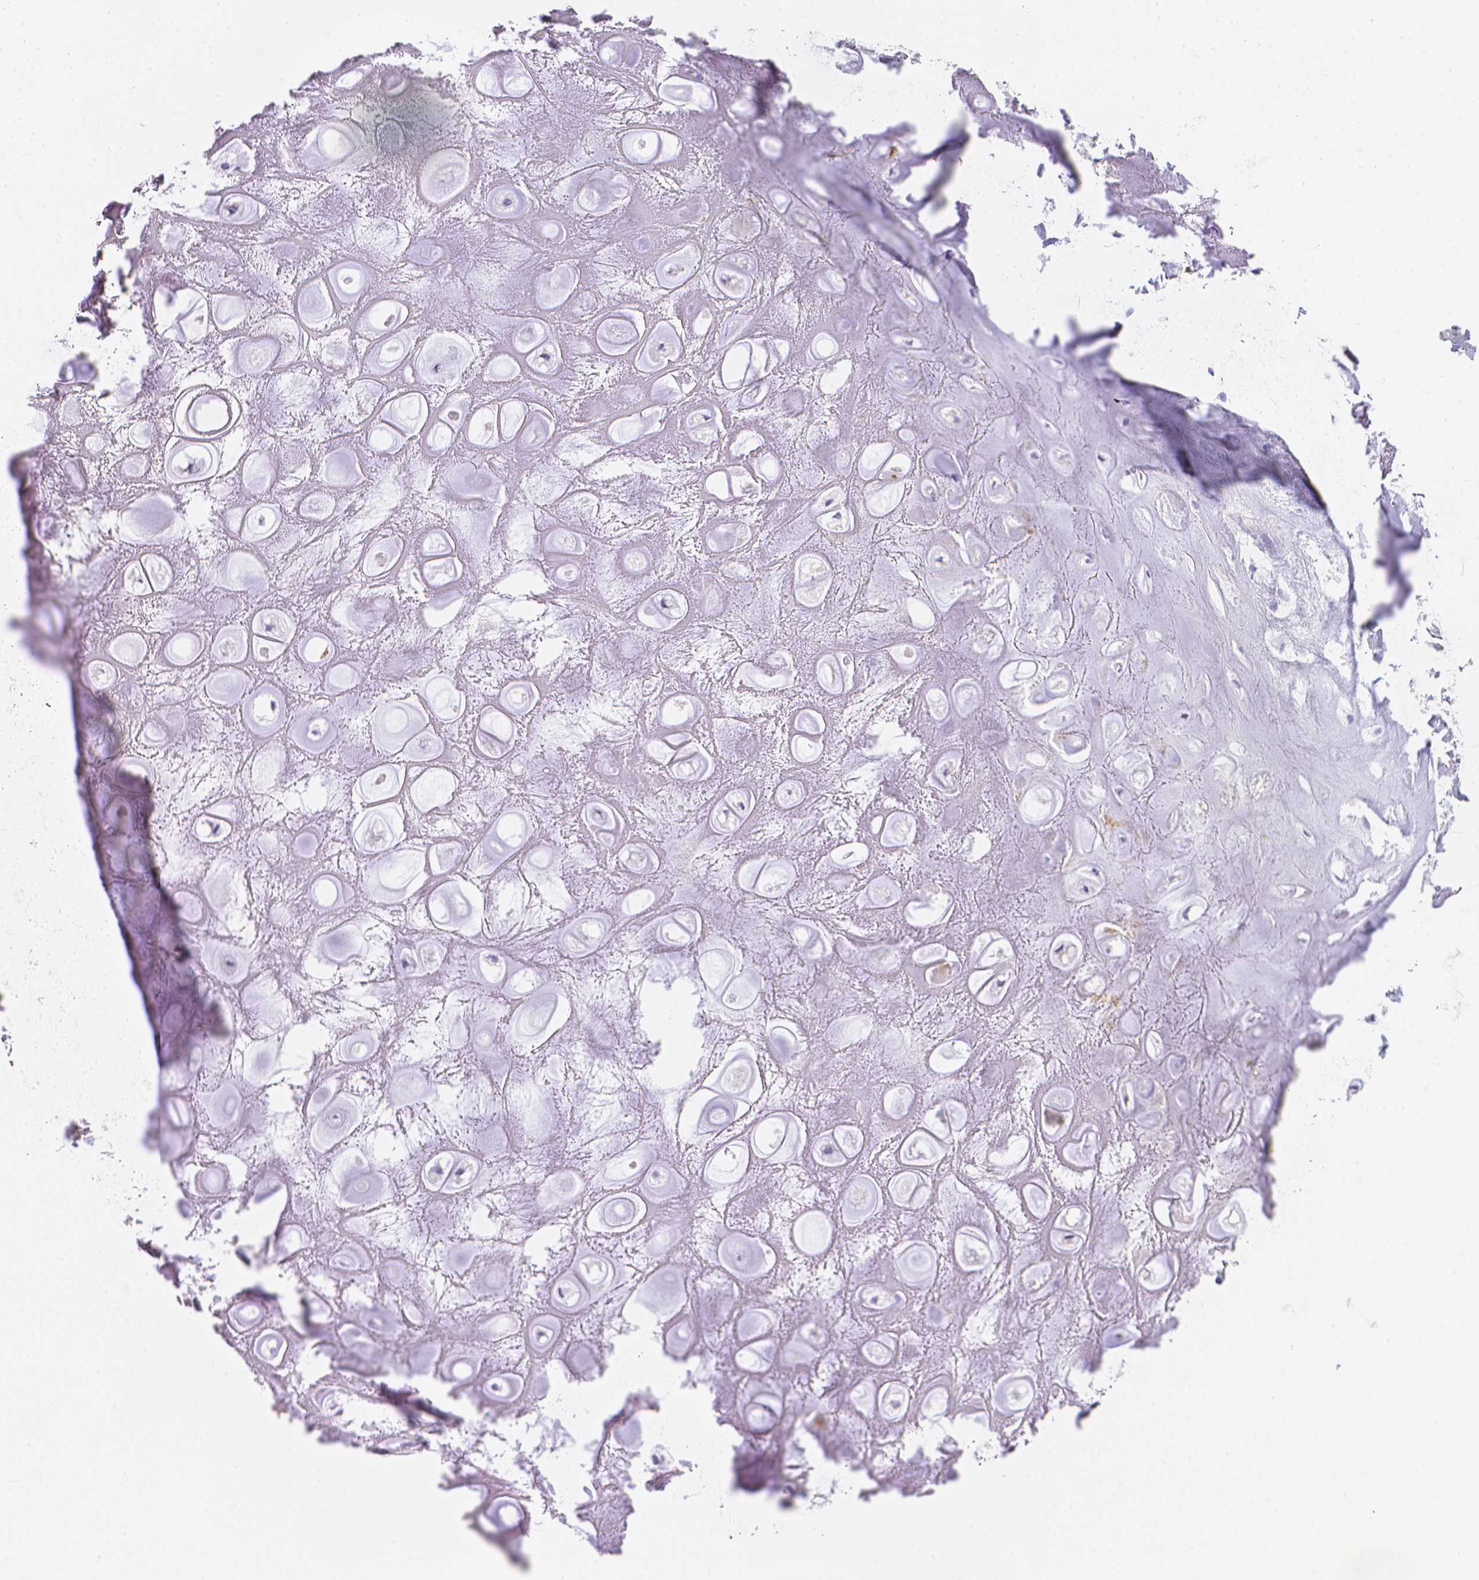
{"staining": {"intensity": "negative", "quantity": "none", "location": "none"}, "tissue": "adipose tissue", "cell_type": "Adipocytes", "image_type": "normal", "snomed": [{"axis": "morphology", "description": "Normal tissue, NOS"}, {"axis": "topography", "description": "Lymph node"}, {"axis": "topography", "description": "Cartilage tissue"}, {"axis": "topography", "description": "Nasopharynx"}], "caption": "Immunohistochemistry histopathology image of unremarkable human adipose tissue stained for a protein (brown), which shows no staining in adipocytes.", "gene": "LGALS4", "patient": {"sex": "male", "age": 63}}